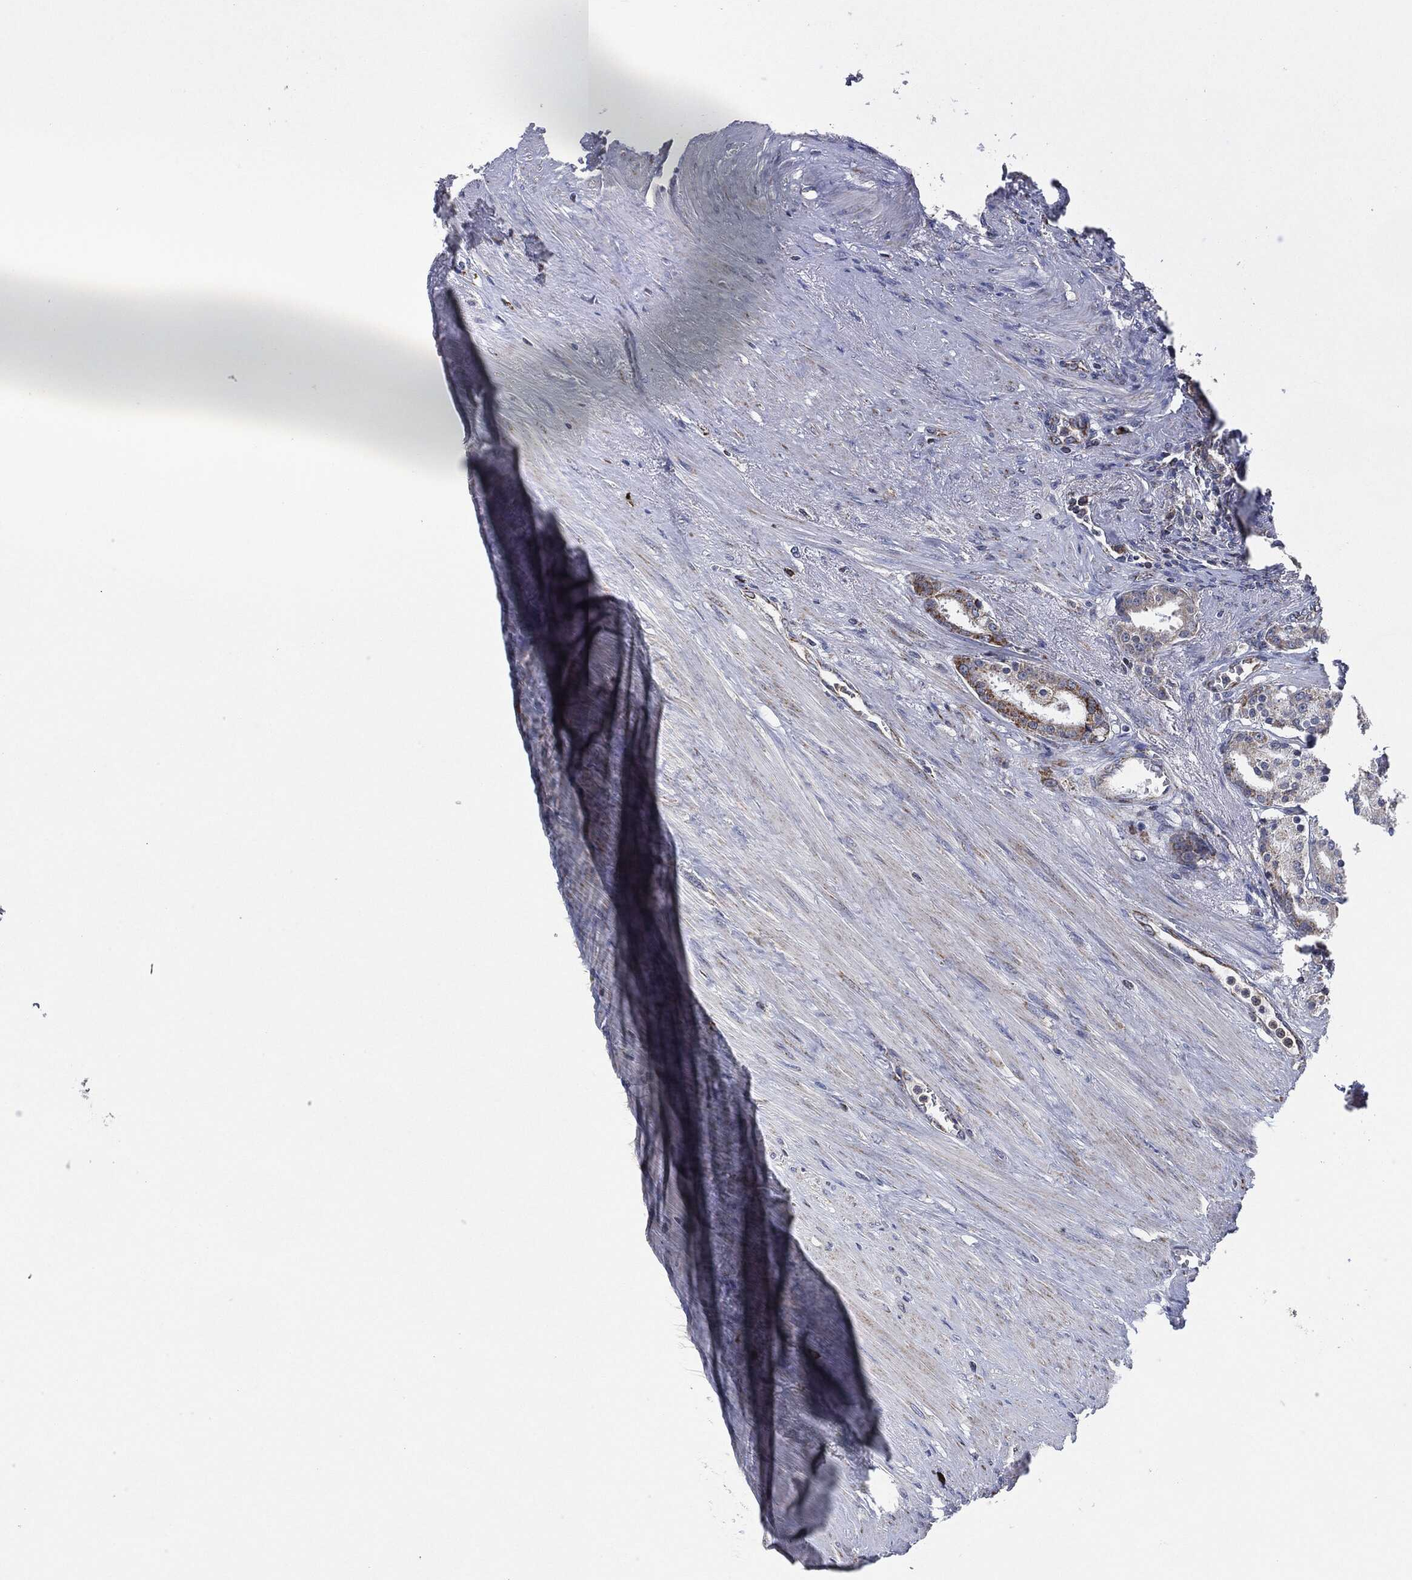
{"staining": {"intensity": "moderate", "quantity": "25%-75%", "location": "cytoplasmic/membranous"}, "tissue": "prostate cancer", "cell_type": "Tumor cells", "image_type": "cancer", "snomed": [{"axis": "morphology", "description": "Adenocarcinoma, NOS"}, {"axis": "topography", "description": "Prostate"}], "caption": "Immunohistochemical staining of prostate adenocarcinoma reveals medium levels of moderate cytoplasmic/membranous staining in approximately 25%-75% of tumor cells.", "gene": "NDUFV2", "patient": {"sex": "male", "age": 69}}